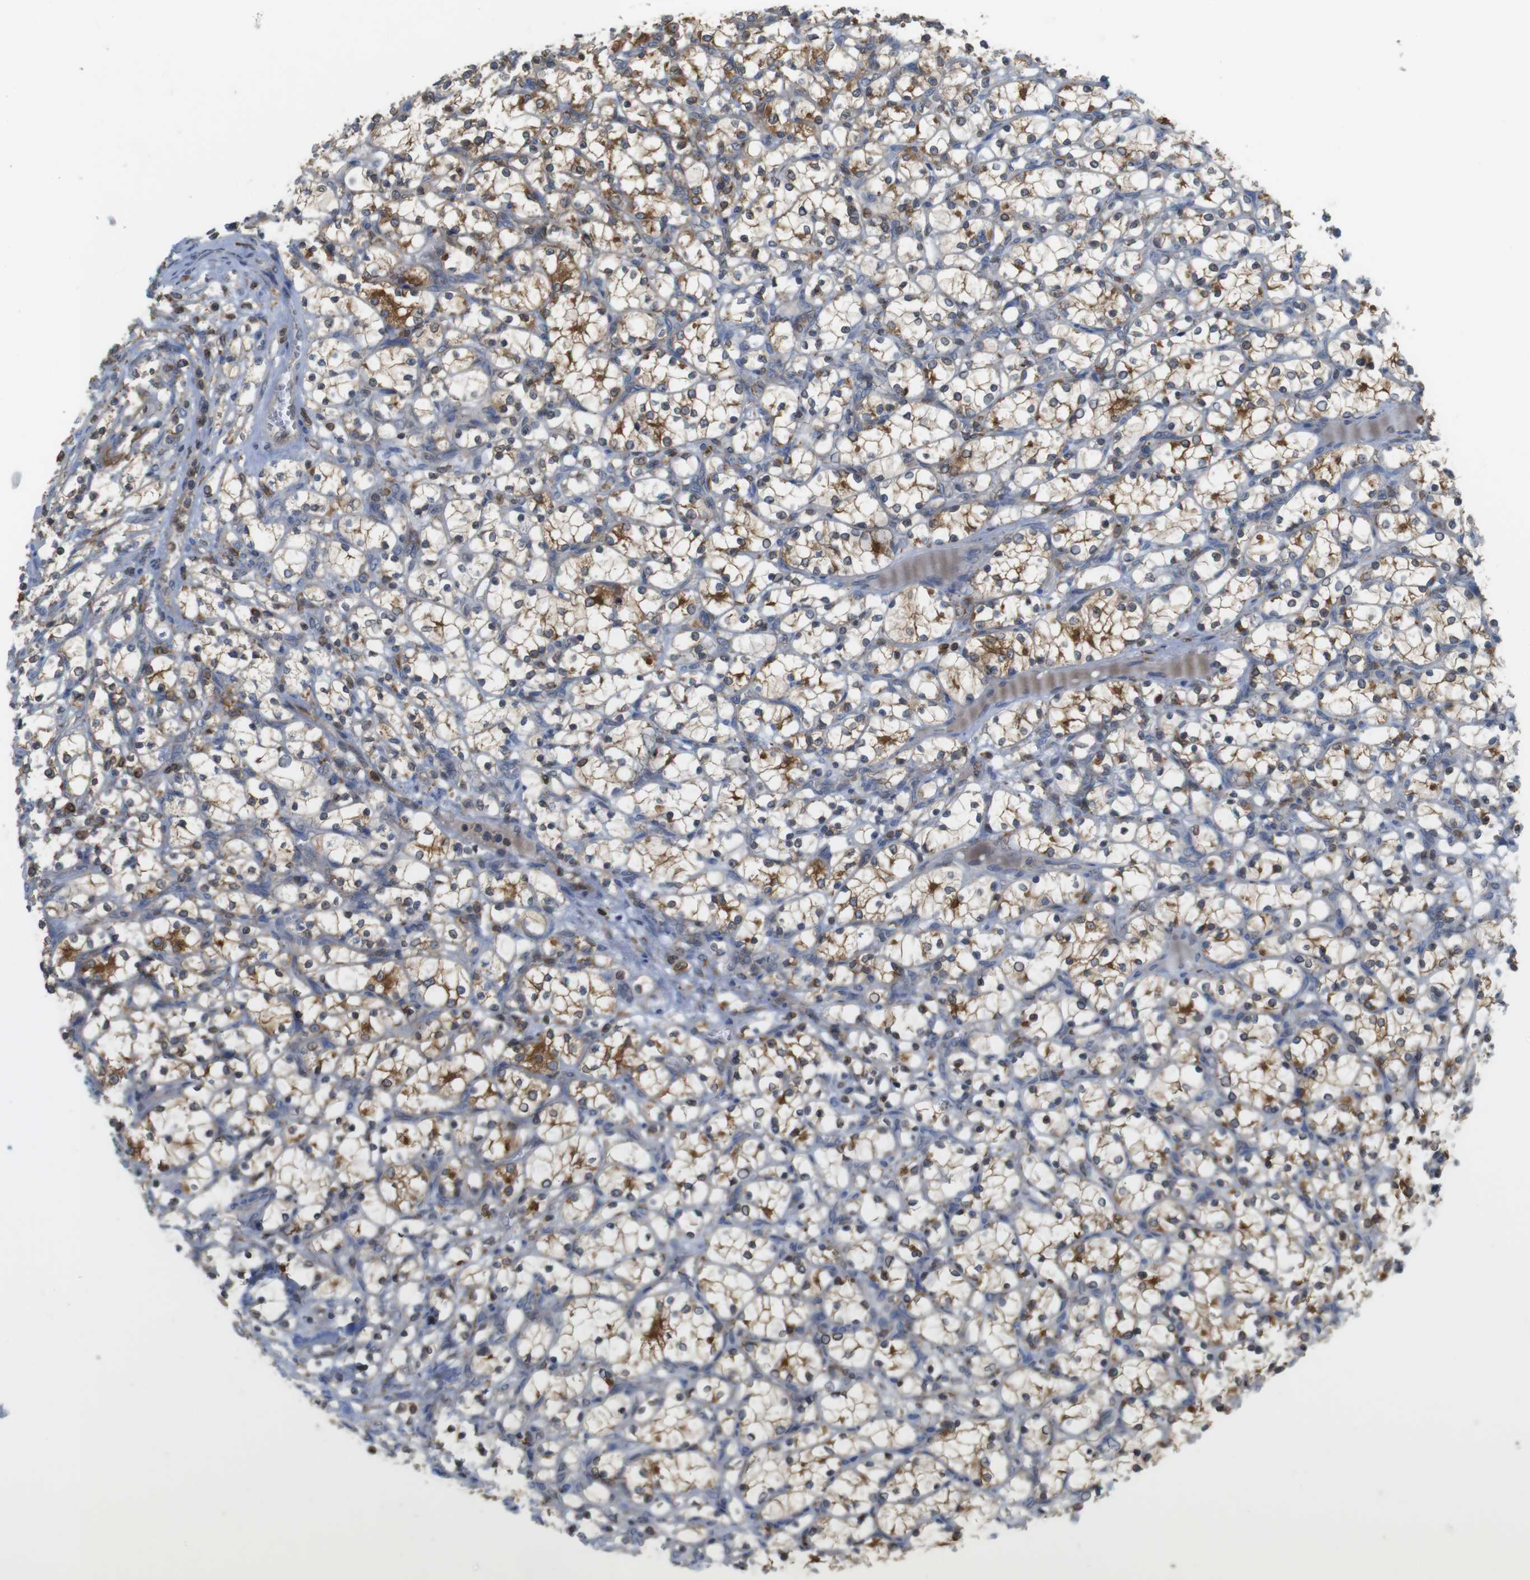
{"staining": {"intensity": "moderate", "quantity": ">75%", "location": "cytoplasmic/membranous"}, "tissue": "renal cancer", "cell_type": "Tumor cells", "image_type": "cancer", "snomed": [{"axis": "morphology", "description": "Adenocarcinoma, NOS"}, {"axis": "topography", "description": "Kidney"}], "caption": "Renal cancer (adenocarcinoma) stained for a protein (brown) displays moderate cytoplasmic/membranous positive expression in approximately >75% of tumor cells.", "gene": "ARL6IP5", "patient": {"sex": "female", "age": 69}}